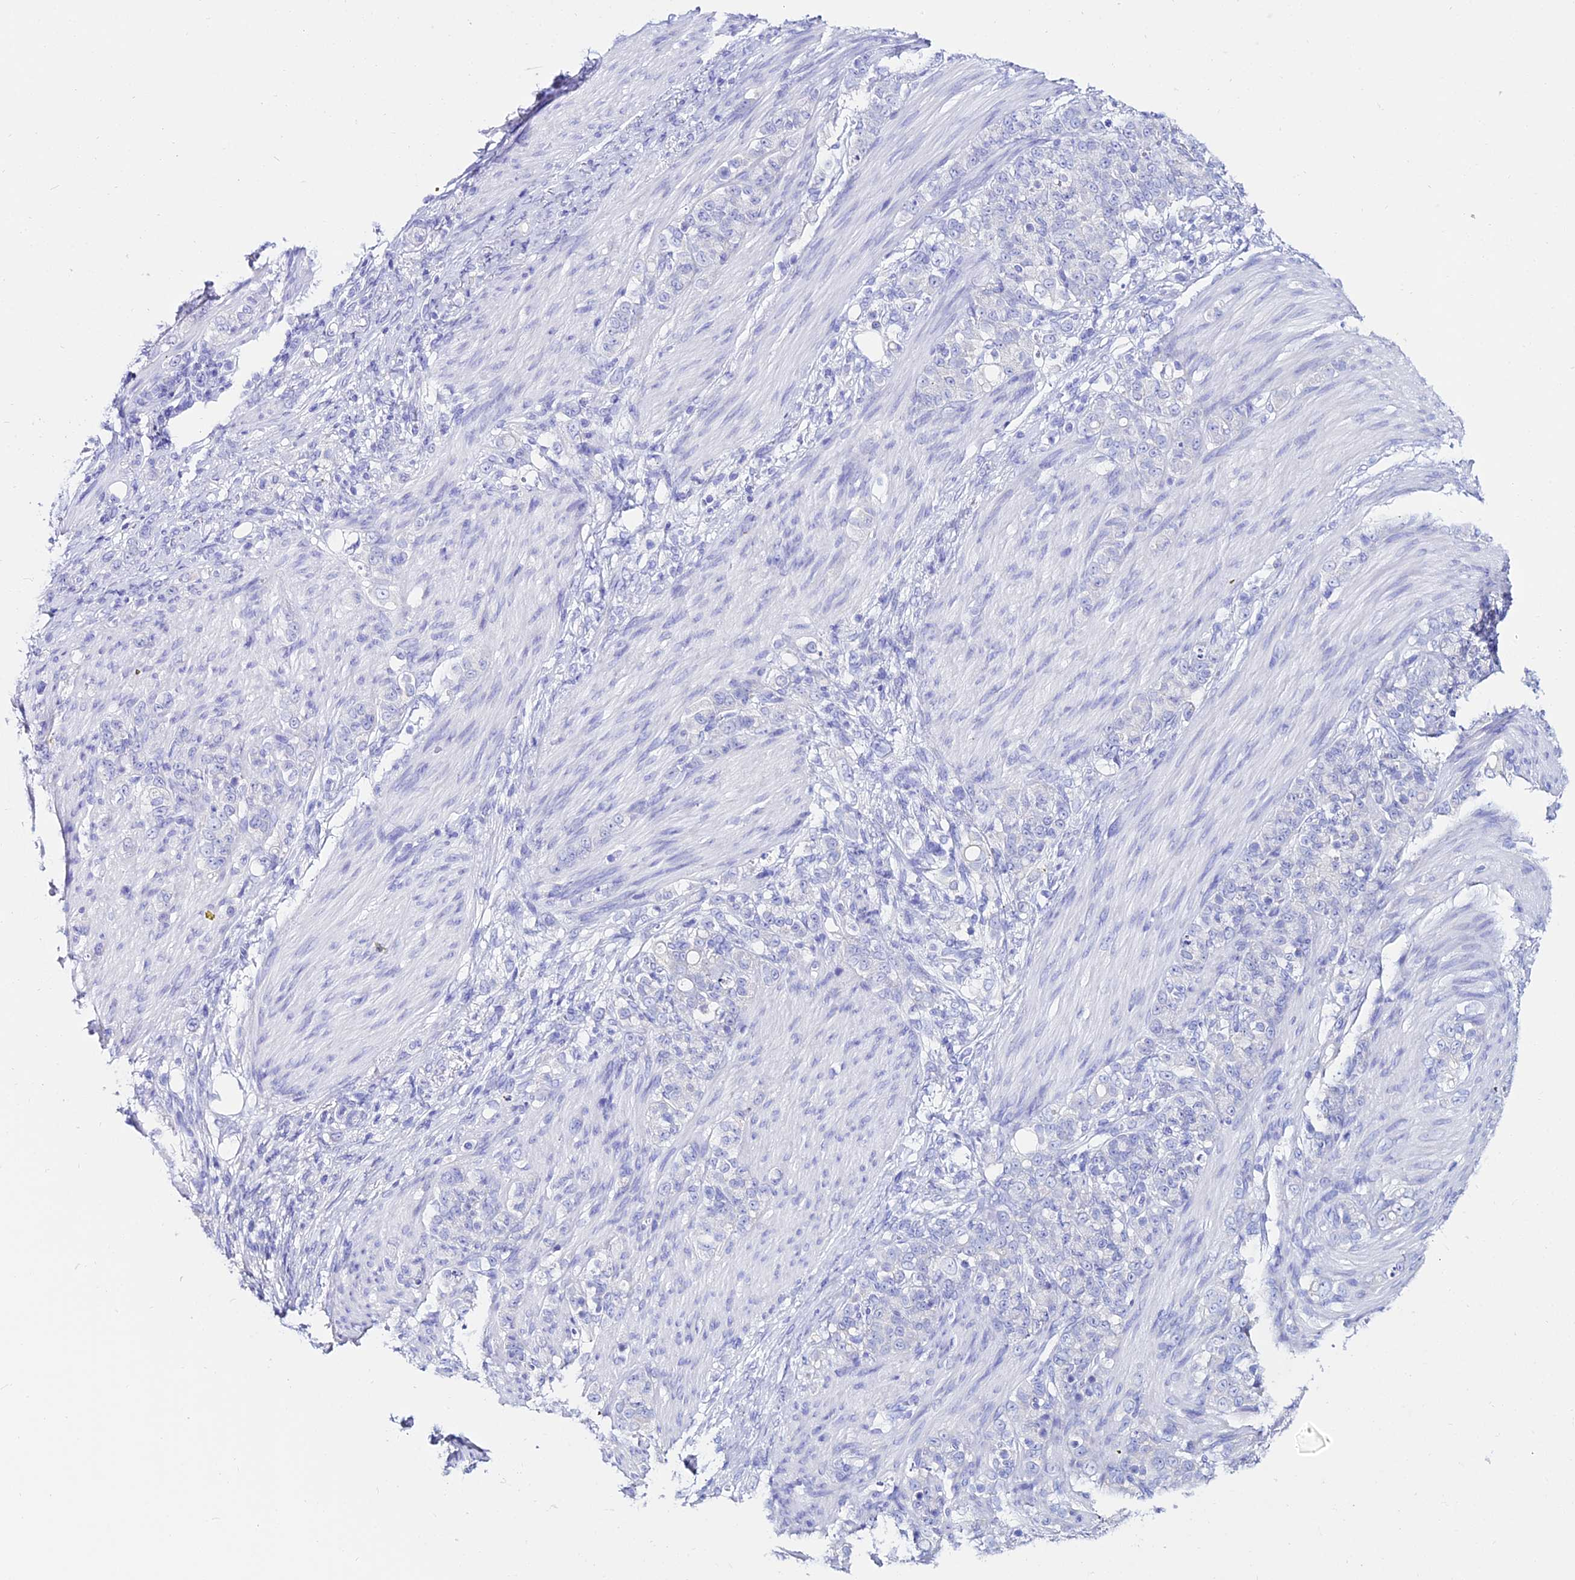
{"staining": {"intensity": "negative", "quantity": "none", "location": "none"}, "tissue": "stomach cancer", "cell_type": "Tumor cells", "image_type": "cancer", "snomed": [{"axis": "morphology", "description": "Adenocarcinoma, NOS"}, {"axis": "topography", "description": "Stomach"}], "caption": "Tumor cells show no significant expression in stomach cancer (adenocarcinoma).", "gene": "OR4D5", "patient": {"sex": "female", "age": 79}}